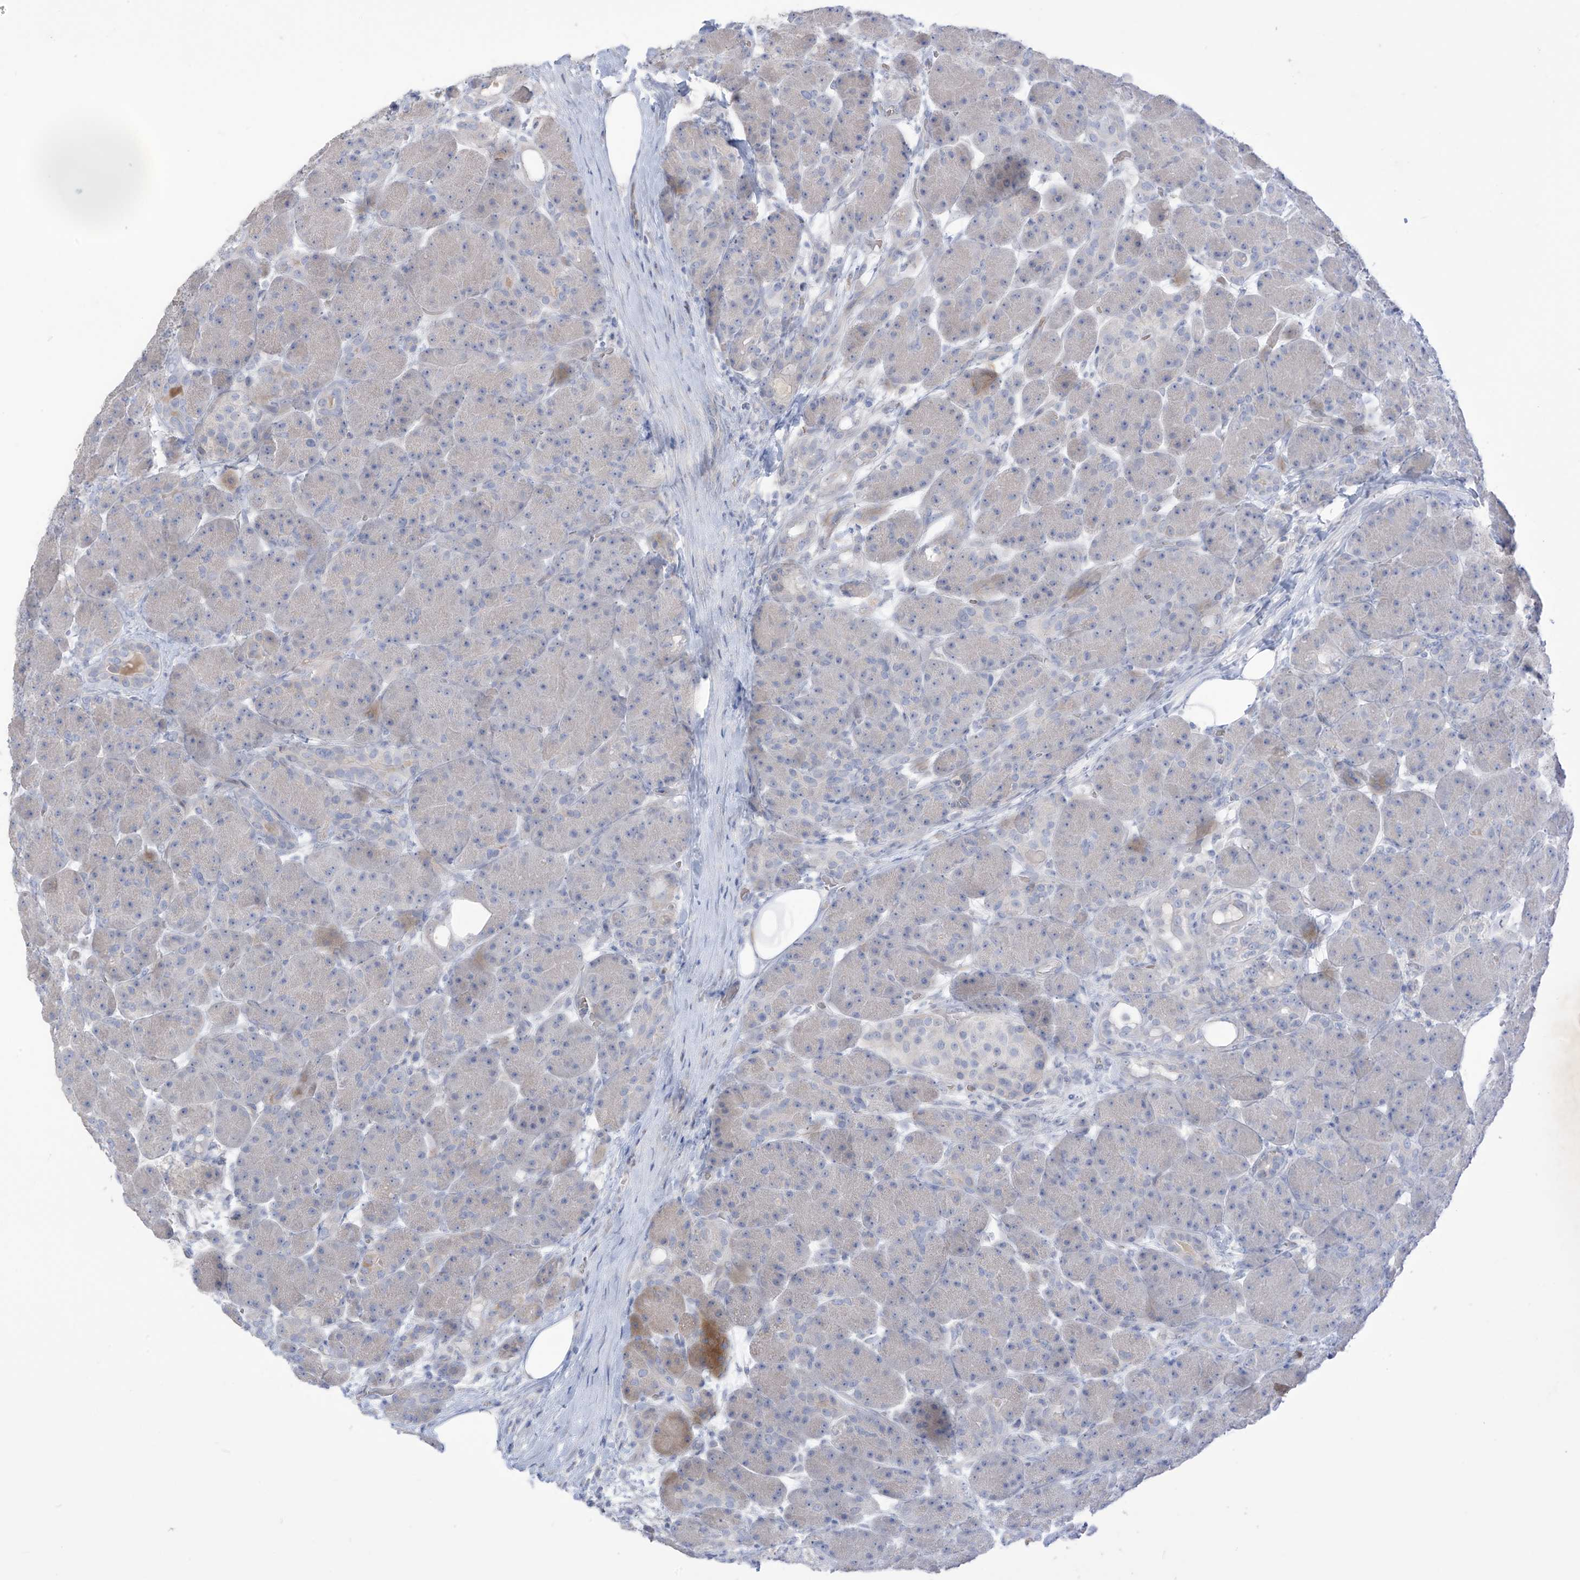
{"staining": {"intensity": "weak", "quantity": "<25%", "location": "cytoplasmic/membranous"}, "tissue": "pancreas", "cell_type": "Exocrine glandular cells", "image_type": "normal", "snomed": [{"axis": "morphology", "description": "Normal tissue, NOS"}, {"axis": "topography", "description": "Pancreas"}], "caption": "Immunohistochemical staining of benign pancreas demonstrates no significant staining in exocrine glandular cells. (DAB immunohistochemistry, high magnification).", "gene": "ASPRV1", "patient": {"sex": "male", "age": 63}}